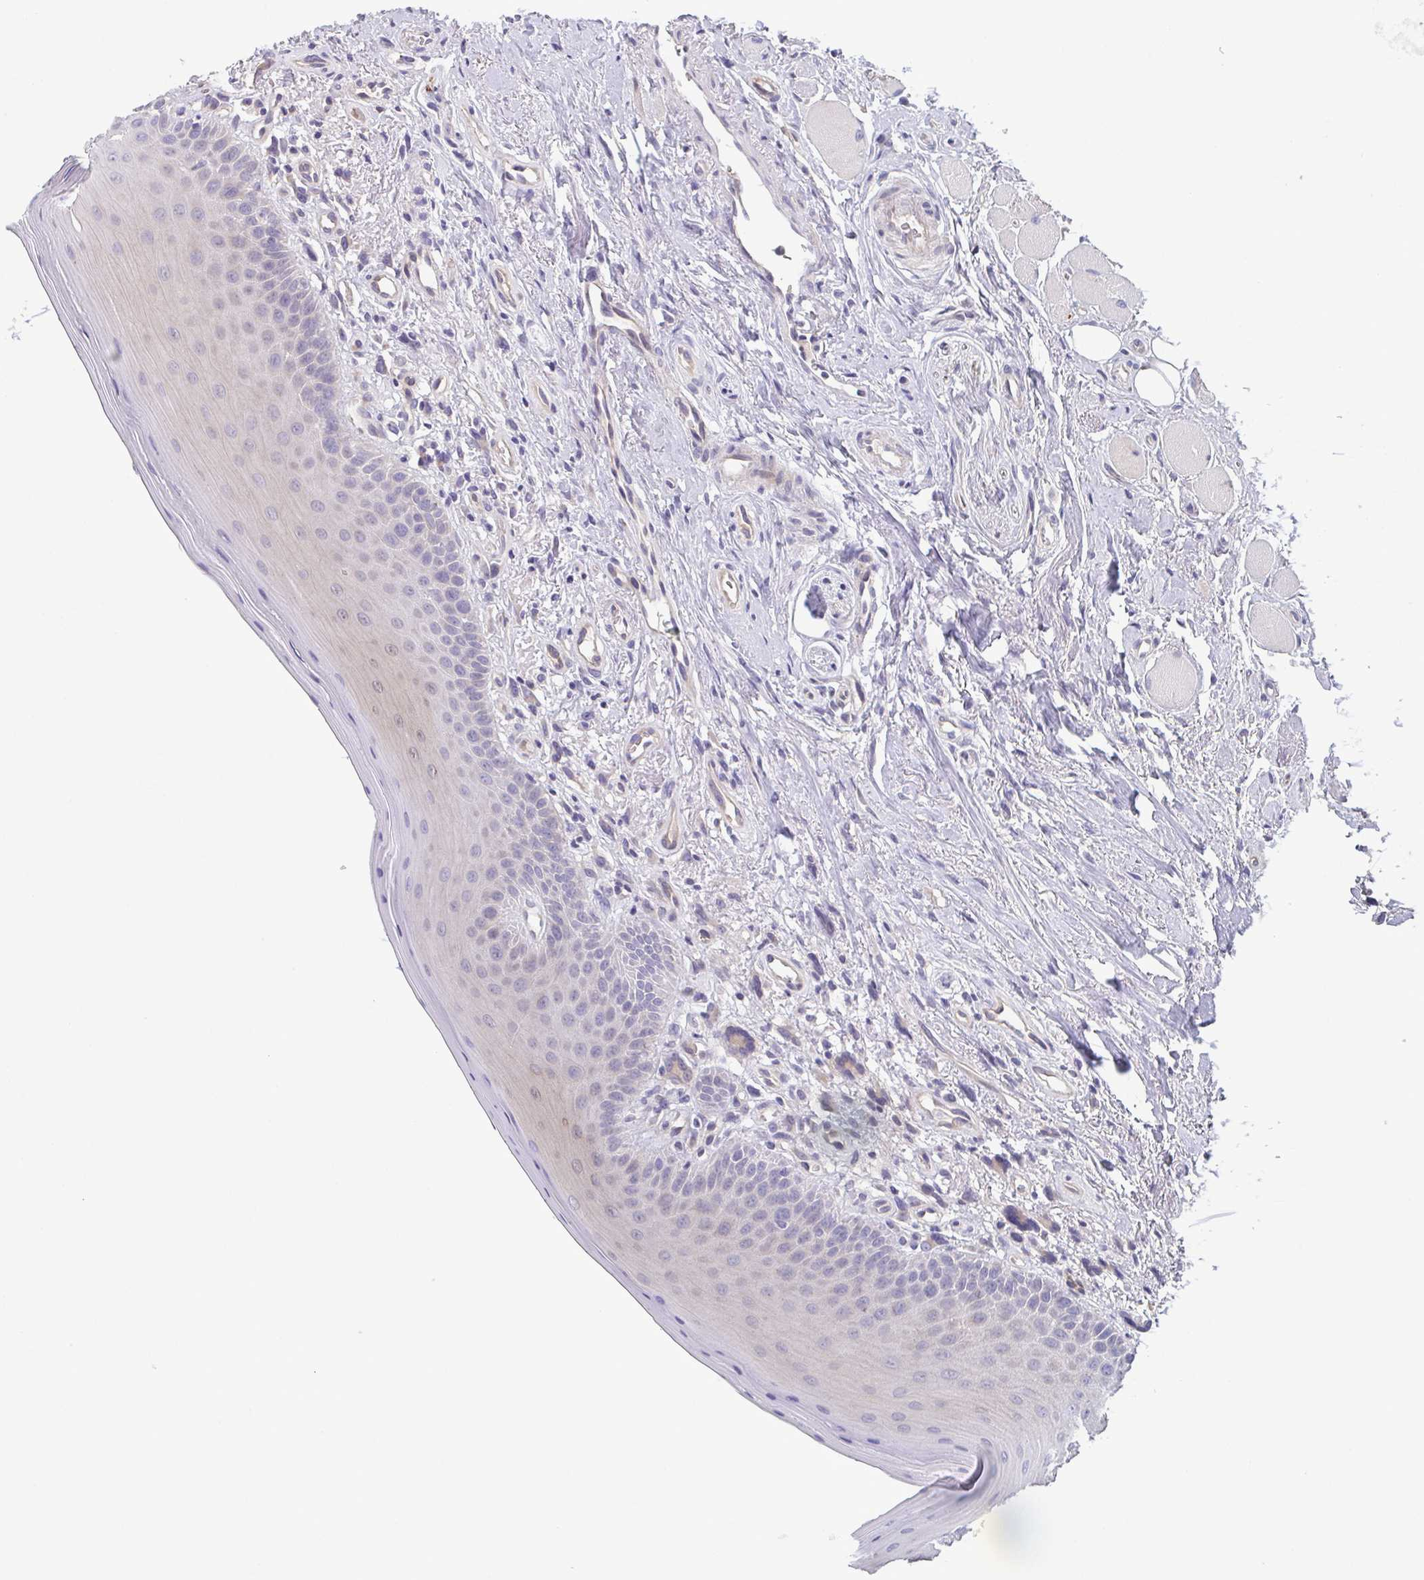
{"staining": {"intensity": "negative", "quantity": "none", "location": "none"}, "tissue": "oral mucosa", "cell_type": "Squamous epithelial cells", "image_type": "normal", "snomed": [{"axis": "morphology", "description": "Normal tissue, NOS"}, {"axis": "morphology", "description": "Normal morphology"}, {"axis": "topography", "description": "Oral tissue"}], "caption": "Immunohistochemistry of normal human oral mucosa displays no staining in squamous epithelial cells. The staining is performed using DAB (3,3'-diaminobenzidine) brown chromogen with nuclei counter-stained in using hematoxylin.", "gene": "GLDC", "patient": {"sex": "female", "age": 76}}